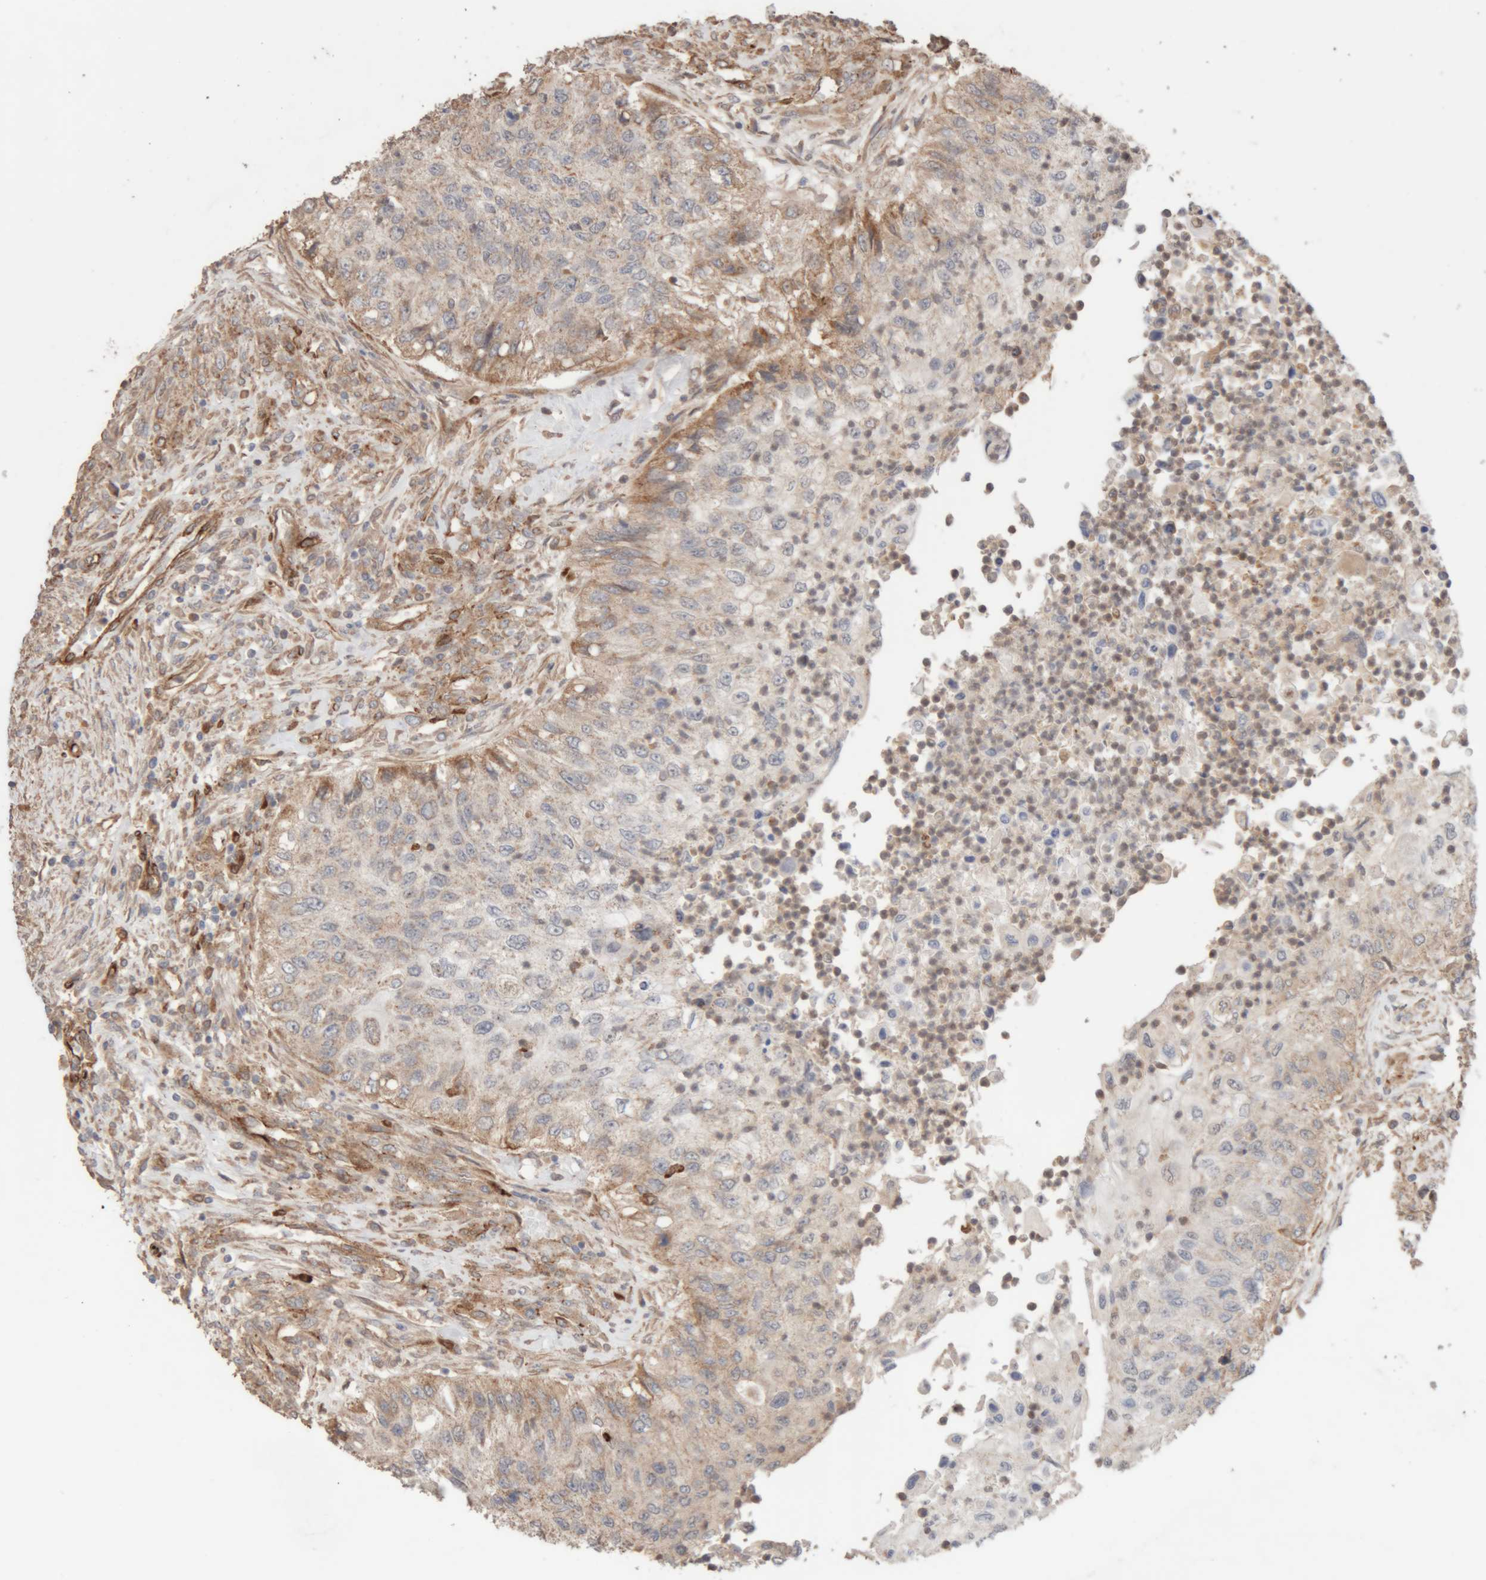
{"staining": {"intensity": "weak", "quantity": "25%-75%", "location": "cytoplasmic/membranous"}, "tissue": "urothelial cancer", "cell_type": "Tumor cells", "image_type": "cancer", "snomed": [{"axis": "morphology", "description": "Urothelial carcinoma, High grade"}, {"axis": "topography", "description": "Urinary bladder"}], "caption": "Immunohistochemistry staining of high-grade urothelial carcinoma, which reveals low levels of weak cytoplasmic/membranous staining in approximately 25%-75% of tumor cells indicating weak cytoplasmic/membranous protein expression. The staining was performed using DAB (3,3'-diaminobenzidine) (brown) for protein detection and nuclei were counterstained in hematoxylin (blue).", "gene": "RAB32", "patient": {"sex": "female", "age": 60}}